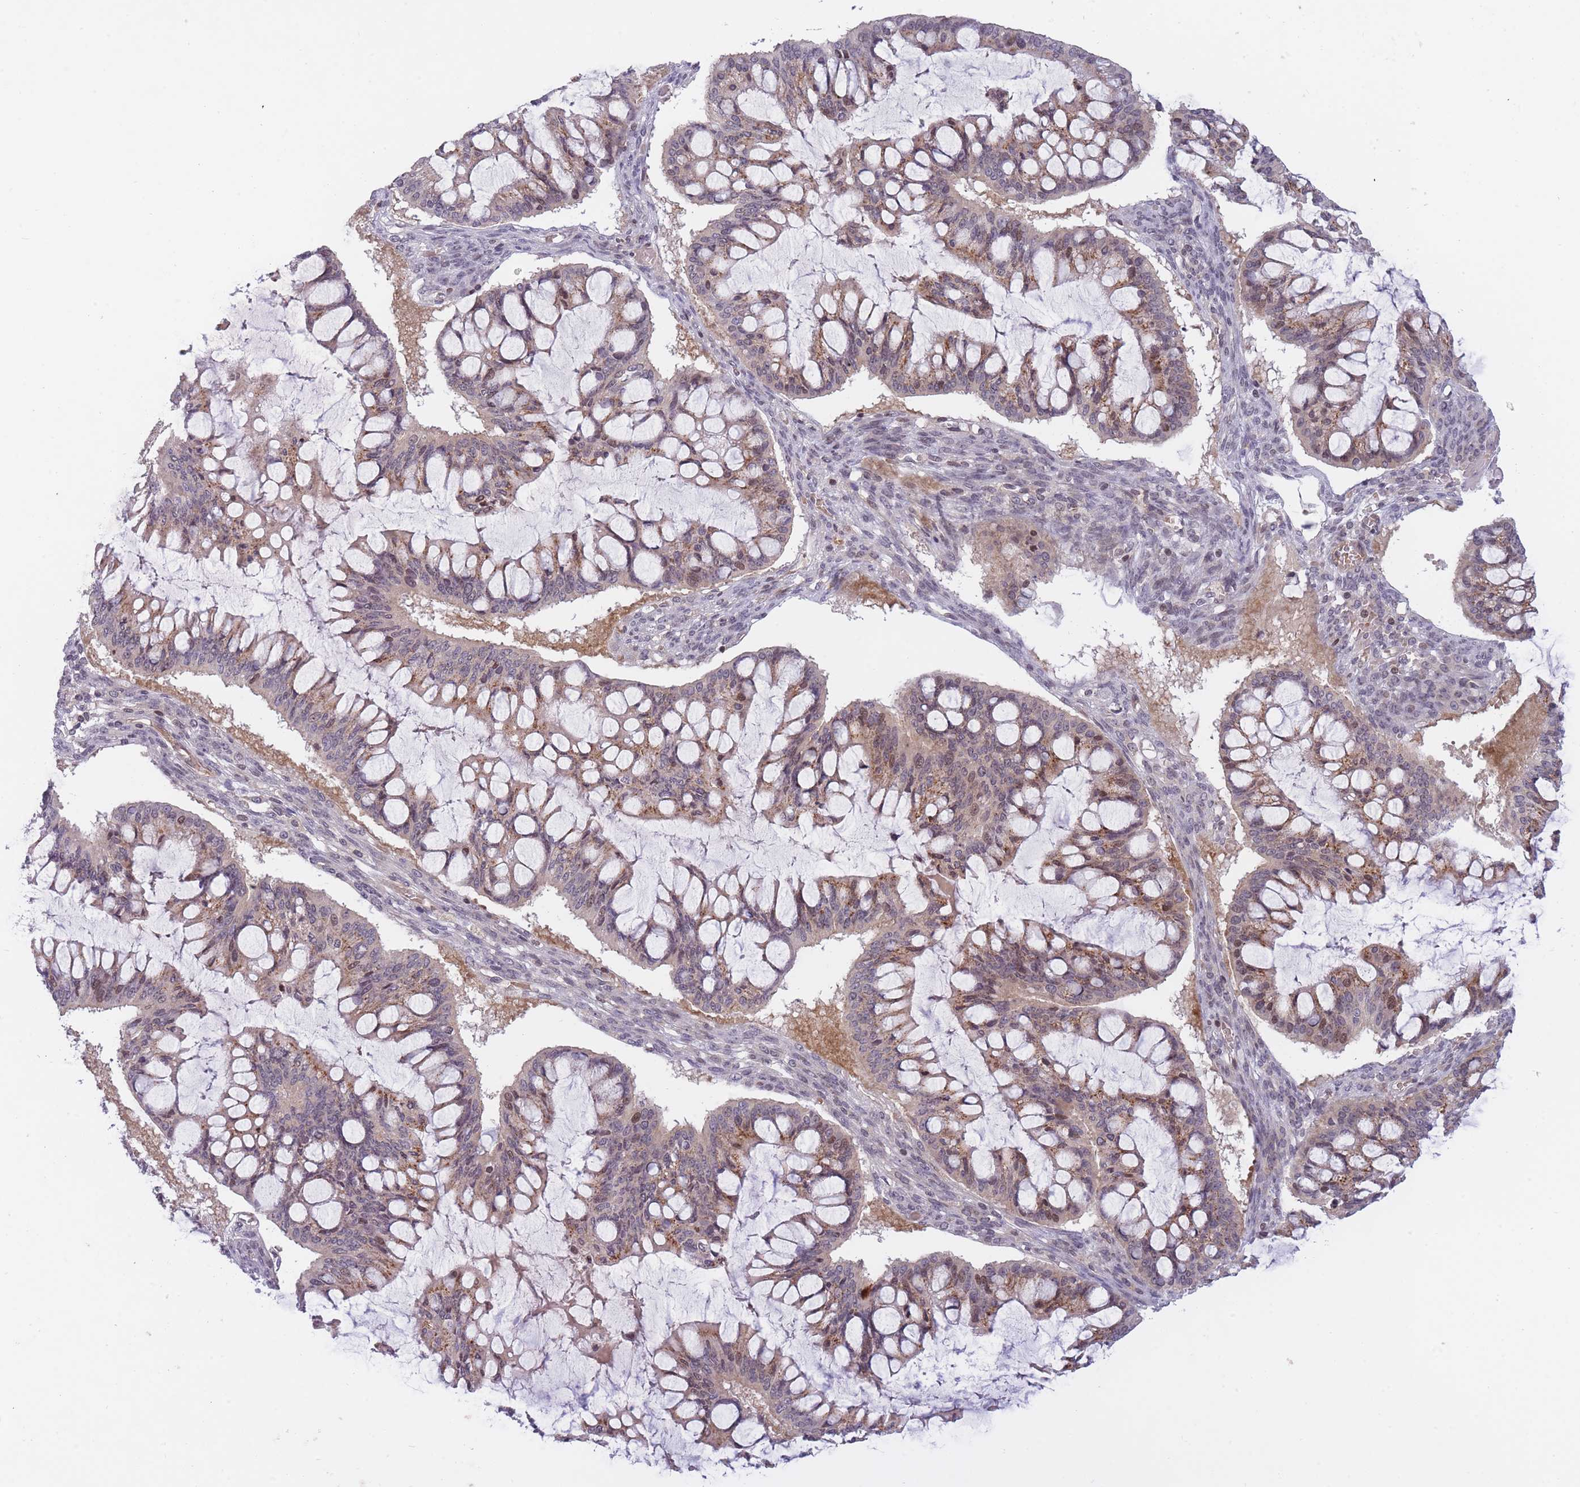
{"staining": {"intensity": "moderate", "quantity": "25%-75%", "location": "cytoplasmic/membranous"}, "tissue": "ovarian cancer", "cell_type": "Tumor cells", "image_type": "cancer", "snomed": [{"axis": "morphology", "description": "Cystadenocarcinoma, mucinous, NOS"}, {"axis": "topography", "description": "Ovary"}], "caption": "Approximately 25%-75% of tumor cells in mucinous cystadenocarcinoma (ovarian) show moderate cytoplasmic/membranous protein expression as visualized by brown immunohistochemical staining.", "gene": "SLC35F5", "patient": {"sex": "female", "age": 73}}